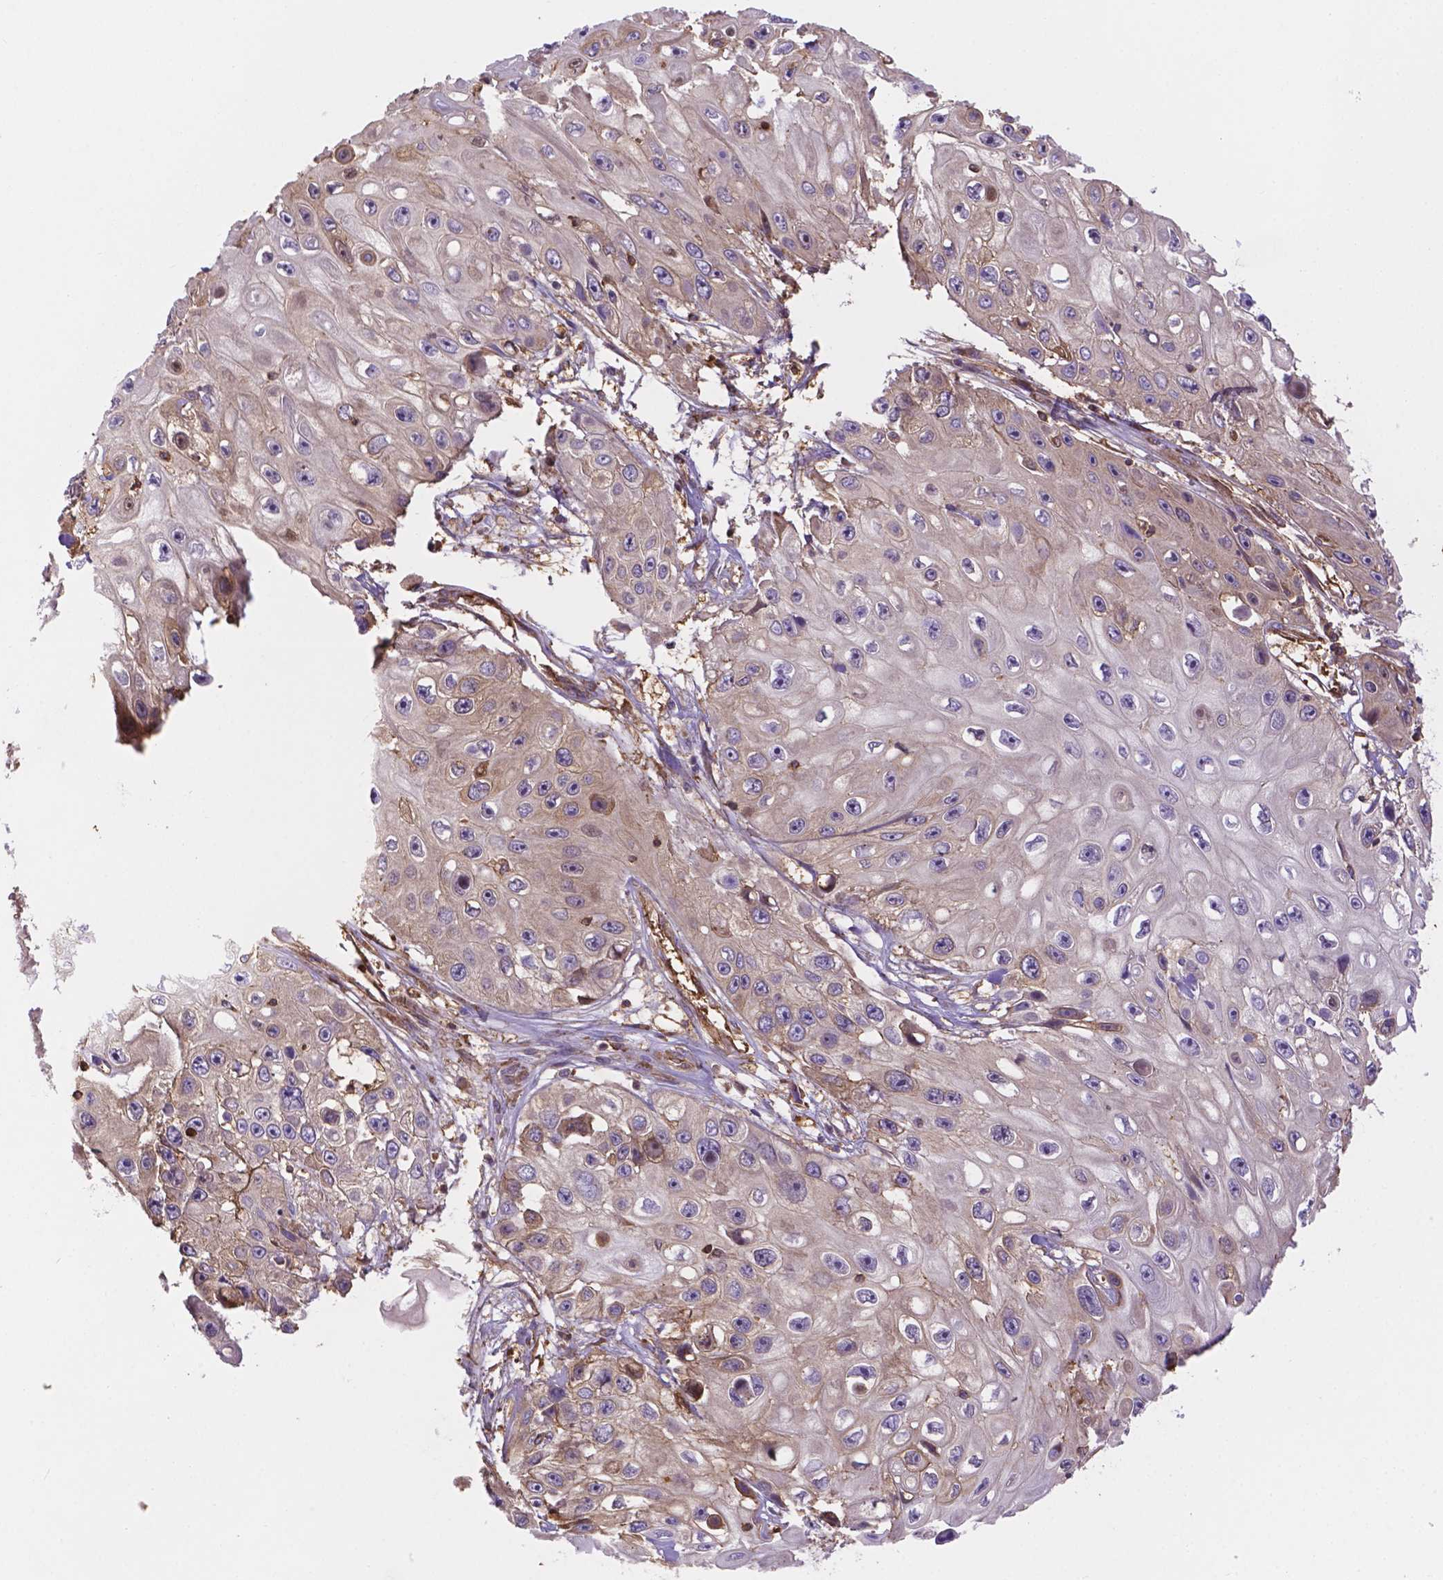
{"staining": {"intensity": "weak", "quantity": "25%-75%", "location": "cytoplasmic/membranous"}, "tissue": "skin cancer", "cell_type": "Tumor cells", "image_type": "cancer", "snomed": [{"axis": "morphology", "description": "Squamous cell carcinoma, NOS"}, {"axis": "topography", "description": "Skin"}], "caption": "IHC micrograph of human skin squamous cell carcinoma stained for a protein (brown), which displays low levels of weak cytoplasmic/membranous expression in about 25%-75% of tumor cells.", "gene": "DMWD", "patient": {"sex": "male", "age": 82}}